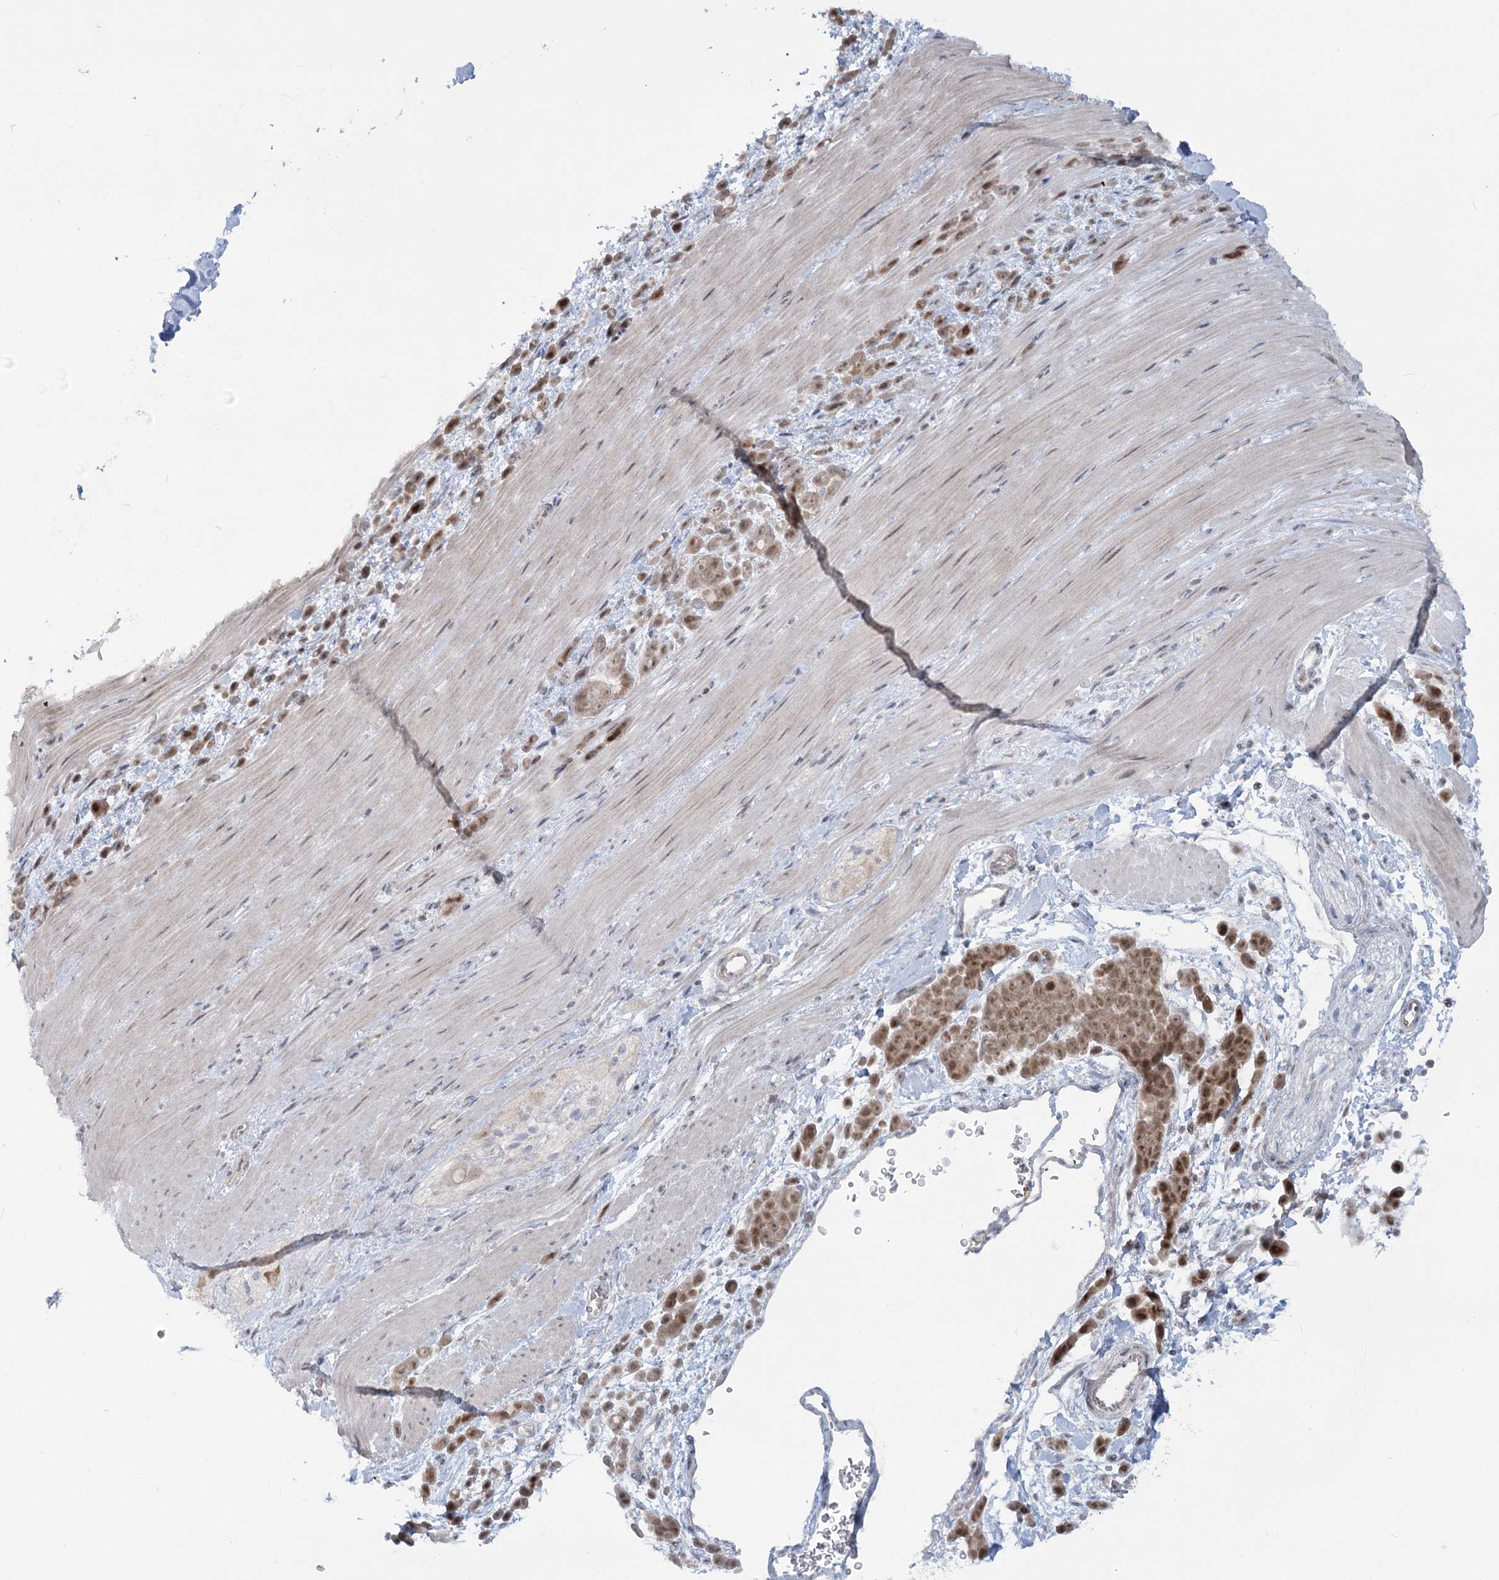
{"staining": {"intensity": "moderate", "quantity": ">75%", "location": "cytoplasmic/membranous,nuclear"}, "tissue": "pancreatic cancer", "cell_type": "Tumor cells", "image_type": "cancer", "snomed": [{"axis": "morphology", "description": "Normal tissue, NOS"}, {"axis": "morphology", "description": "Adenocarcinoma, NOS"}, {"axis": "topography", "description": "Pancreas"}], "caption": "DAB immunohistochemical staining of human pancreatic cancer shows moderate cytoplasmic/membranous and nuclear protein expression in approximately >75% of tumor cells.", "gene": "MTG1", "patient": {"sex": "female", "age": 64}}